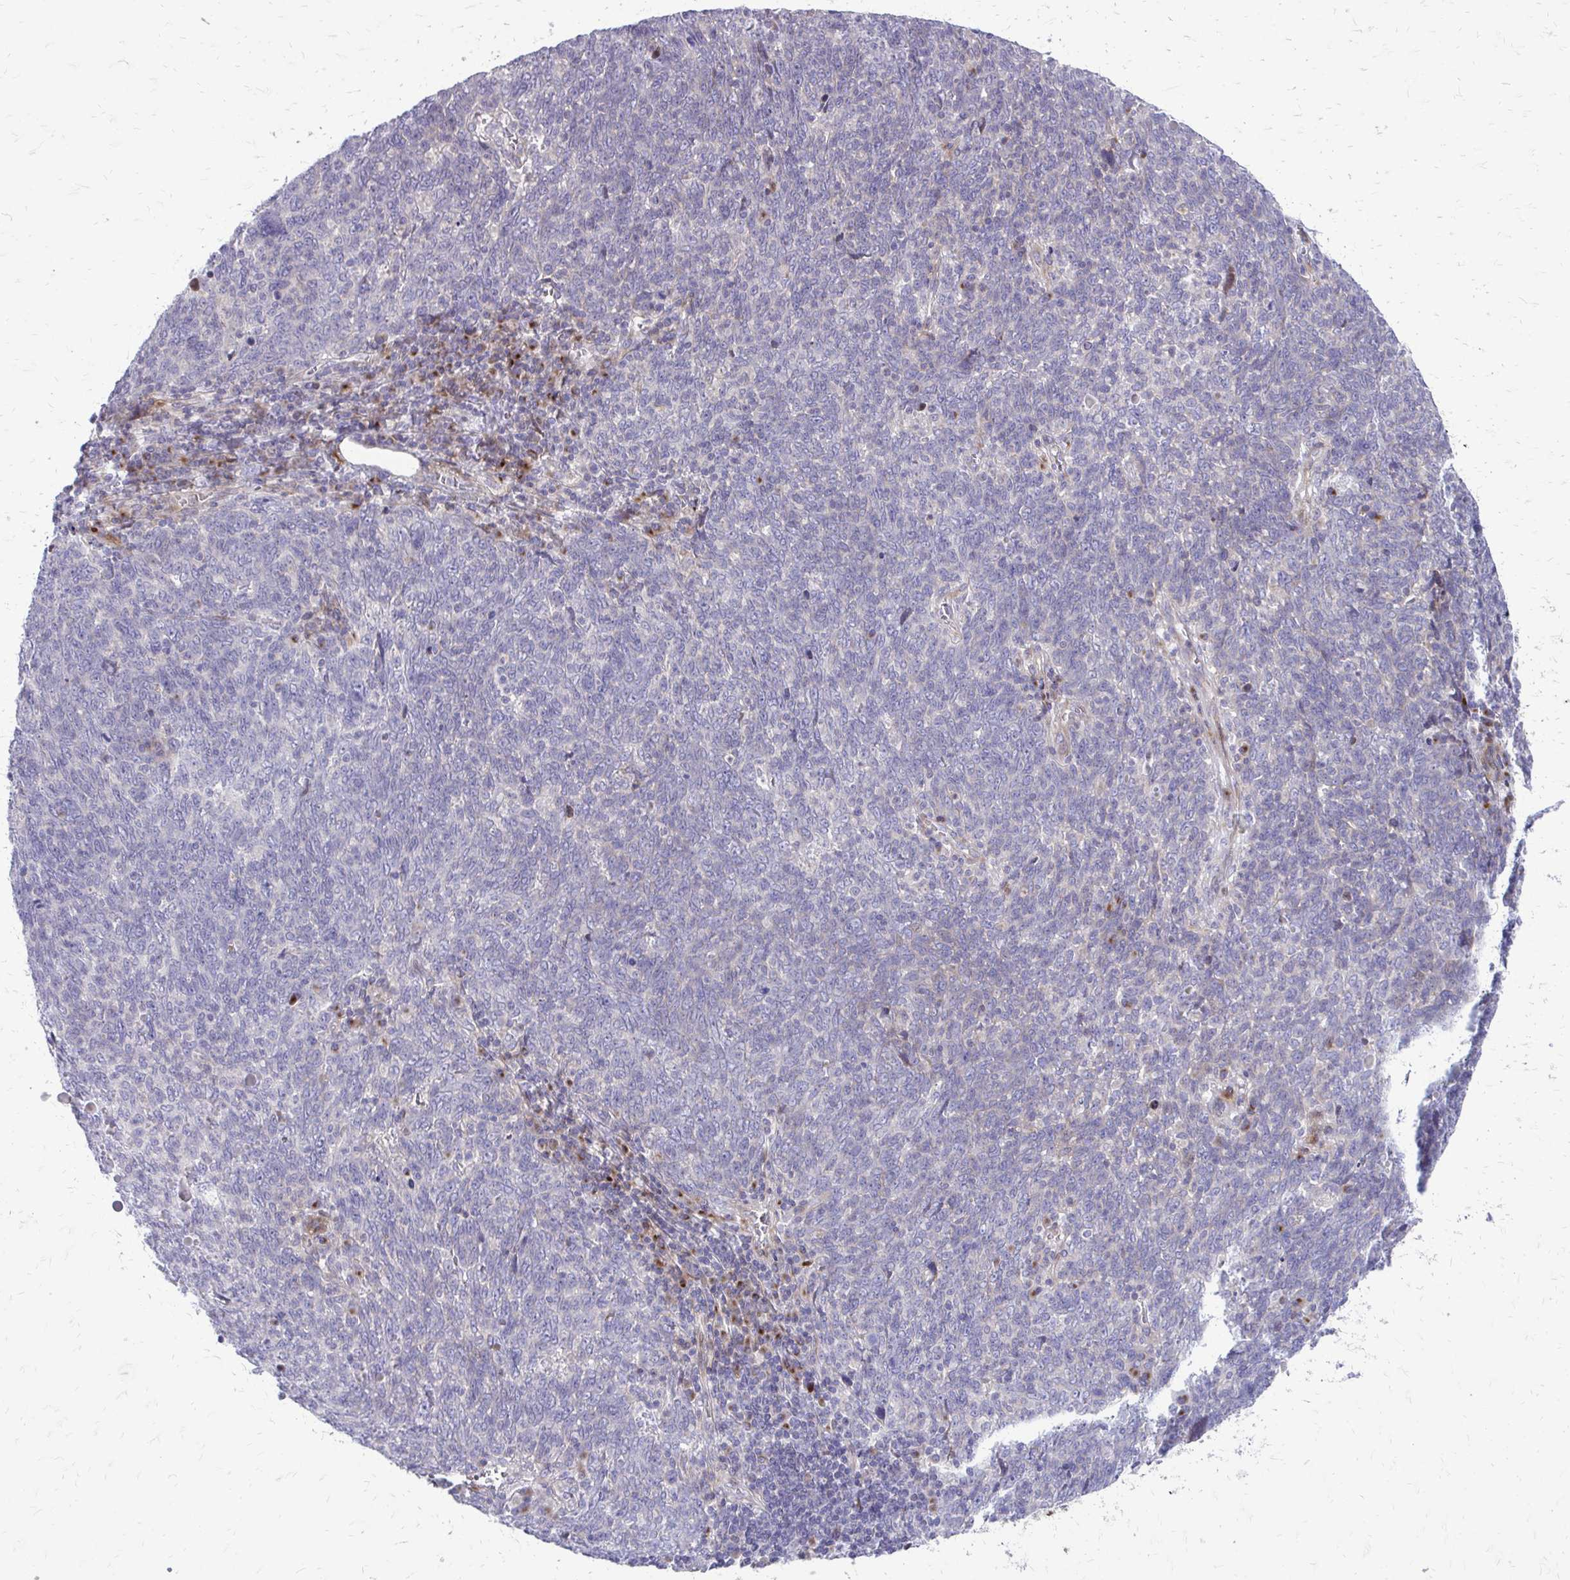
{"staining": {"intensity": "negative", "quantity": "none", "location": "none"}, "tissue": "lung cancer", "cell_type": "Tumor cells", "image_type": "cancer", "snomed": [{"axis": "morphology", "description": "Squamous cell carcinoma, NOS"}, {"axis": "topography", "description": "Lung"}], "caption": "IHC histopathology image of lung cancer (squamous cell carcinoma) stained for a protein (brown), which demonstrates no positivity in tumor cells. (DAB immunohistochemistry (IHC) visualized using brightfield microscopy, high magnification).", "gene": "FUNDC2", "patient": {"sex": "female", "age": 72}}